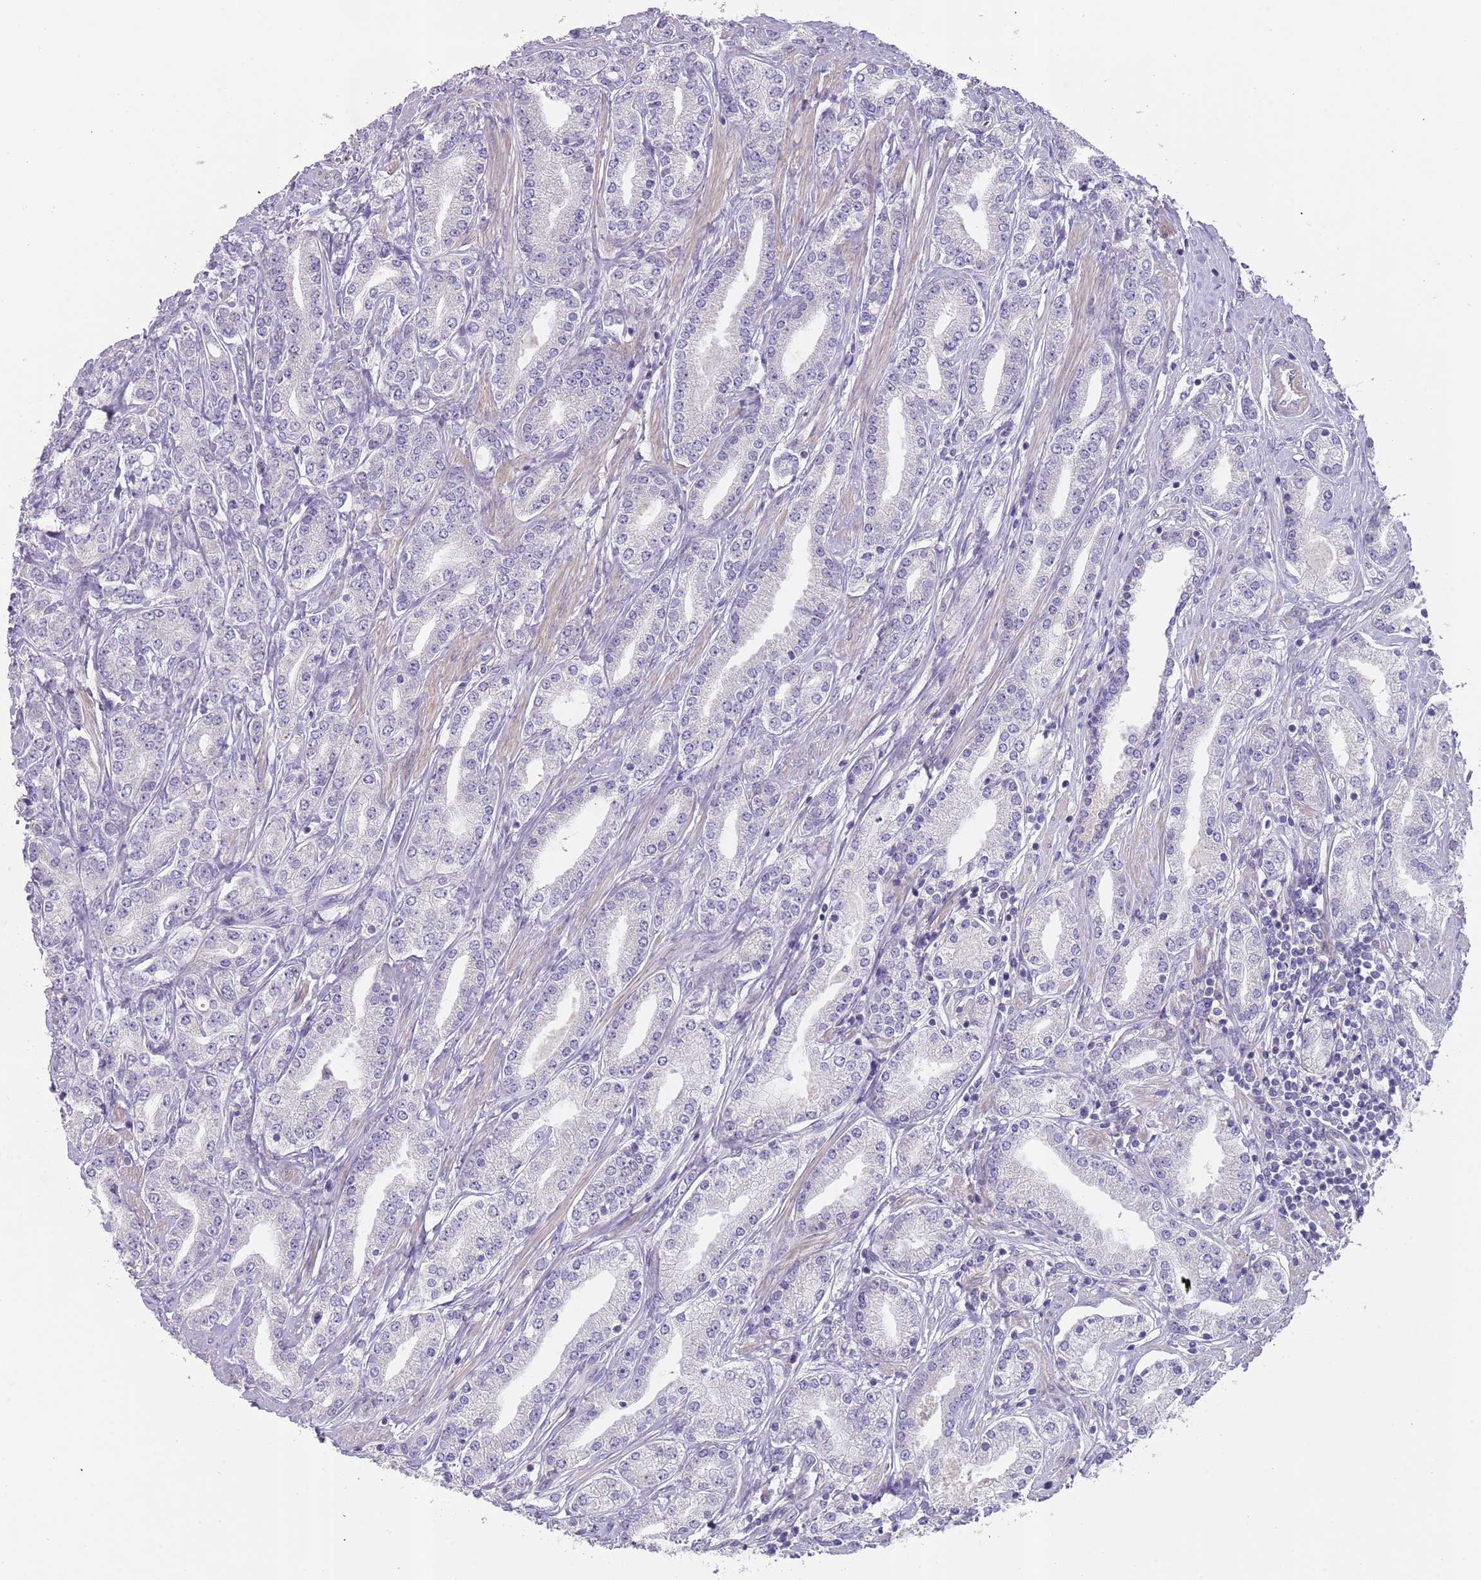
{"staining": {"intensity": "negative", "quantity": "none", "location": "none"}, "tissue": "prostate cancer", "cell_type": "Tumor cells", "image_type": "cancer", "snomed": [{"axis": "morphology", "description": "Adenocarcinoma, High grade"}, {"axis": "topography", "description": "Prostate"}], "caption": "Immunohistochemistry (IHC) of prostate cancer reveals no positivity in tumor cells. The staining was performed using DAB (3,3'-diaminobenzidine) to visualize the protein expression in brown, while the nuclei were stained in blue with hematoxylin (Magnification: 20x).", "gene": "PRAC1", "patient": {"sex": "male", "age": 66}}